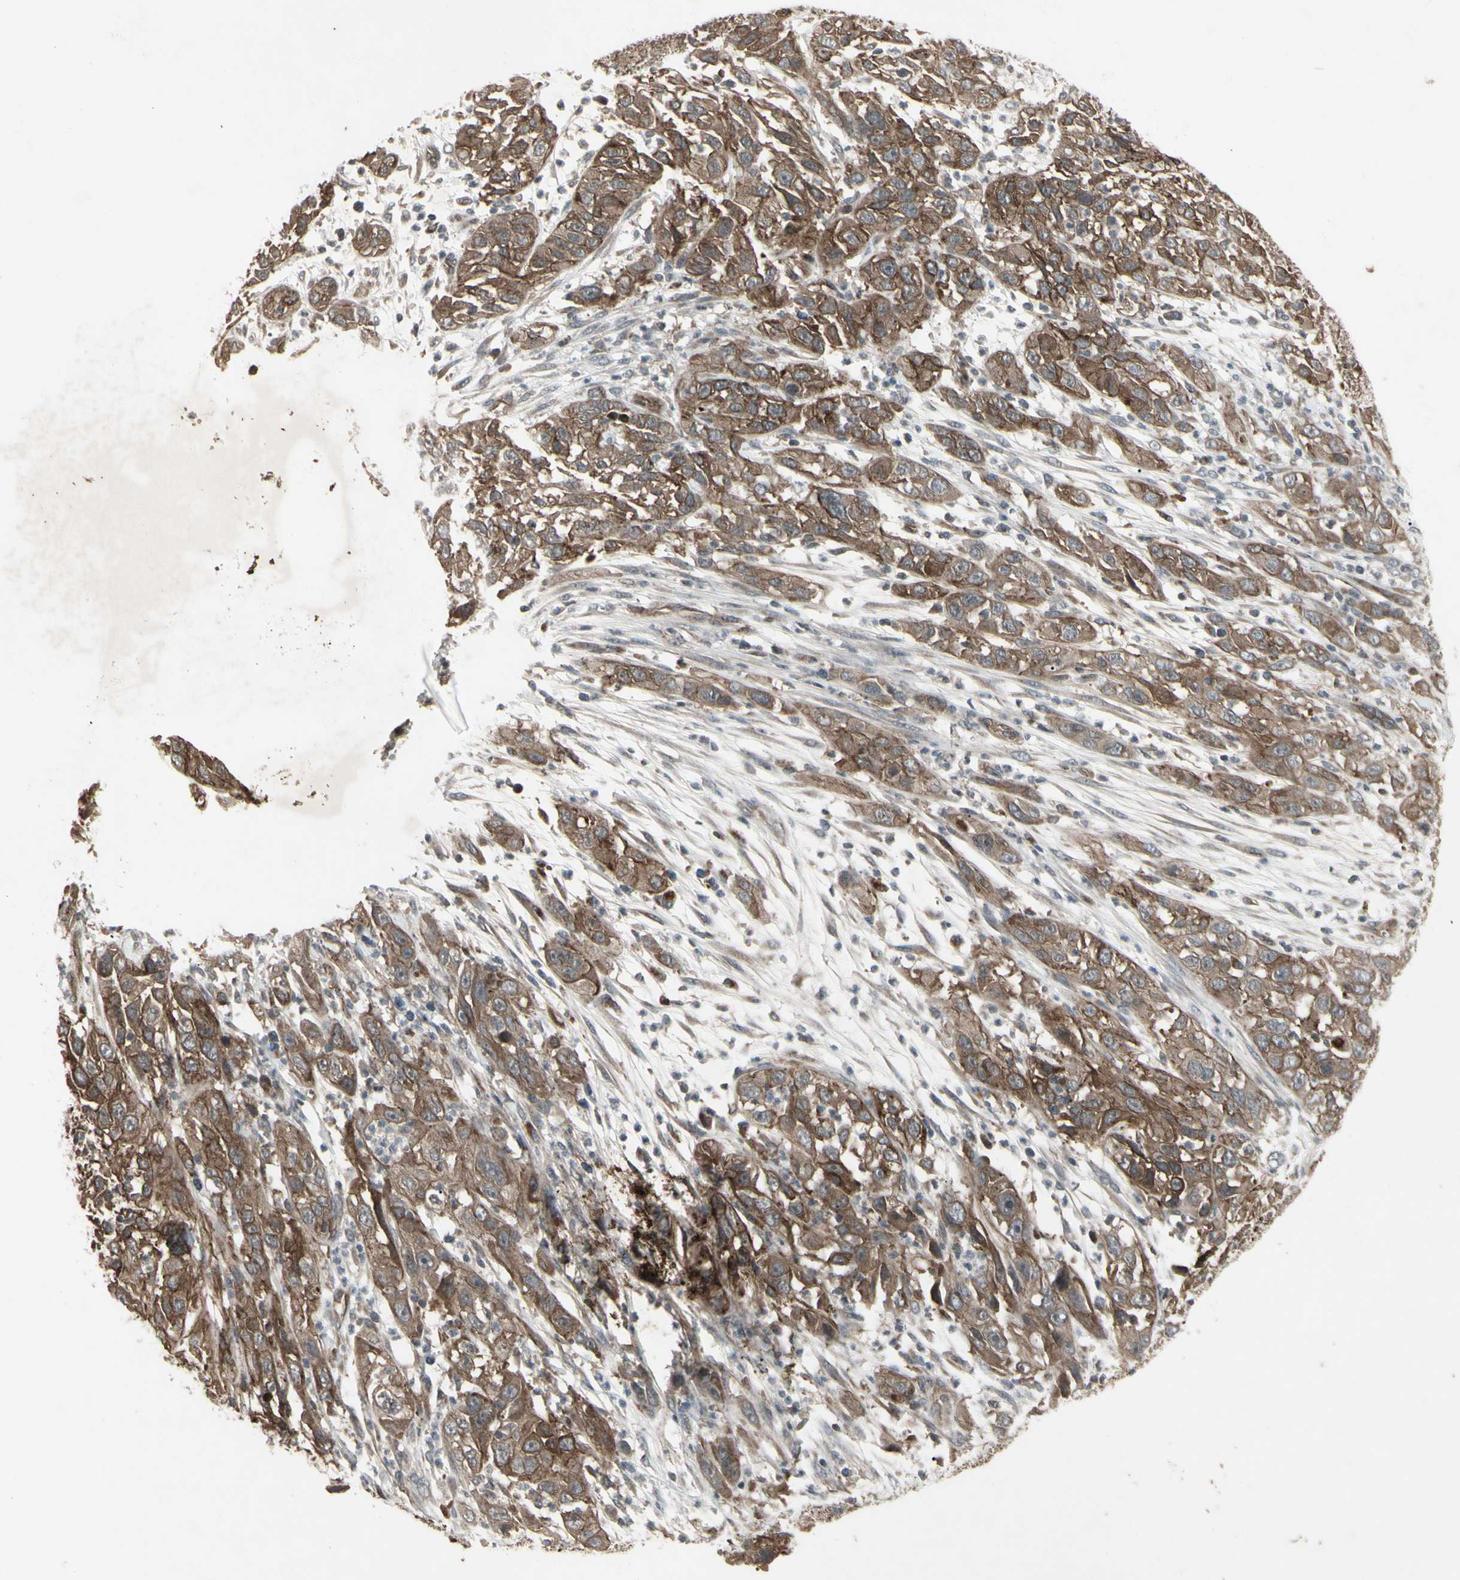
{"staining": {"intensity": "moderate", "quantity": "25%-75%", "location": "cytoplasmic/membranous"}, "tissue": "cervical cancer", "cell_type": "Tumor cells", "image_type": "cancer", "snomed": [{"axis": "morphology", "description": "Squamous cell carcinoma, NOS"}, {"axis": "topography", "description": "Cervix"}], "caption": "Cervical cancer stained with immunohistochemistry (IHC) displays moderate cytoplasmic/membranous expression in about 25%-75% of tumor cells.", "gene": "JAG1", "patient": {"sex": "female", "age": 32}}